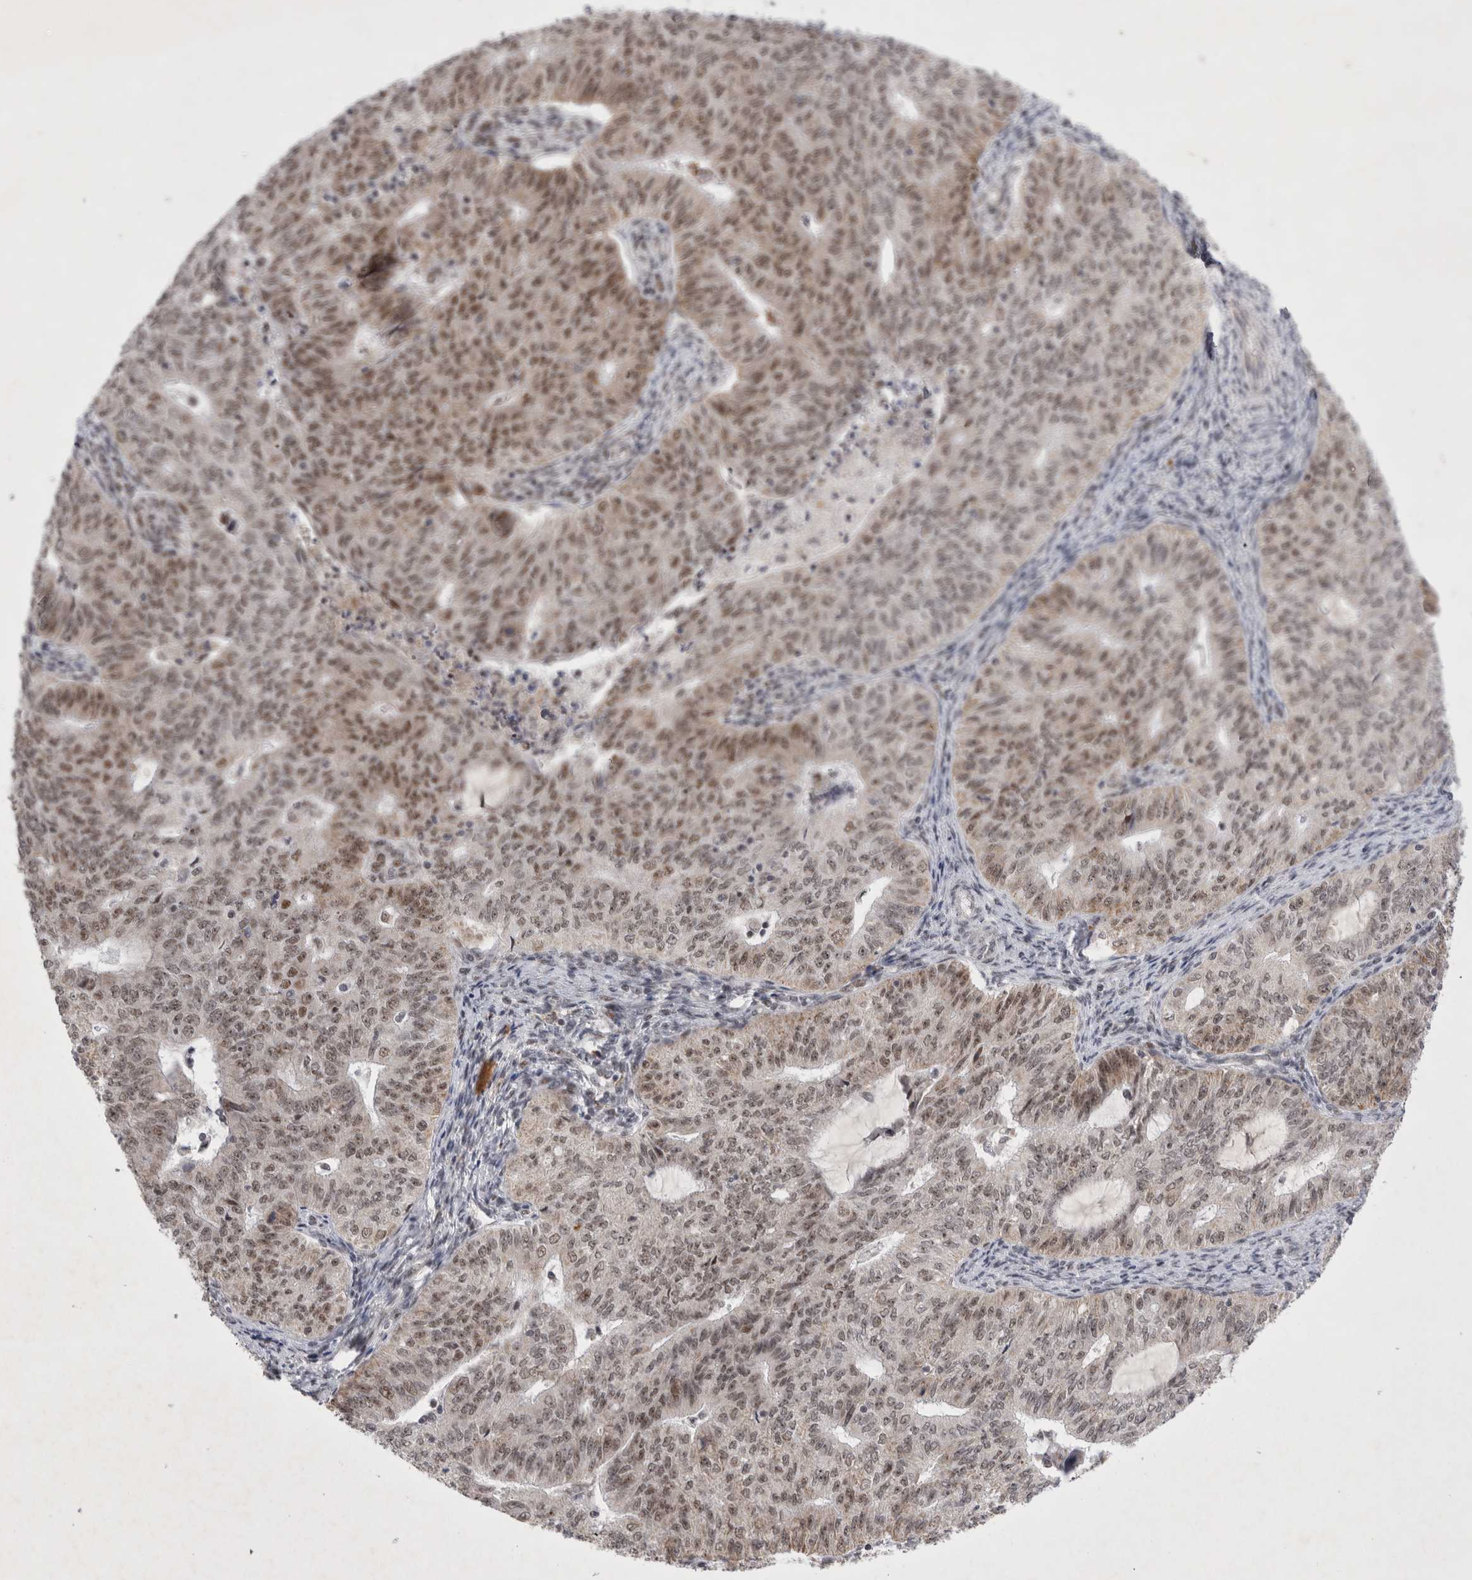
{"staining": {"intensity": "moderate", "quantity": ">75%", "location": "nuclear"}, "tissue": "endometrial cancer", "cell_type": "Tumor cells", "image_type": "cancer", "snomed": [{"axis": "morphology", "description": "Adenocarcinoma, NOS"}, {"axis": "topography", "description": "Endometrium"}], "caption": "Human endometrial adenocarcinoma stained for a protein (brown) displays moderate nuclear positive expression in approximately >75% of tumor cells.", "gene": "MRPL37", "patient": {"sex": "female", "age": 32}}